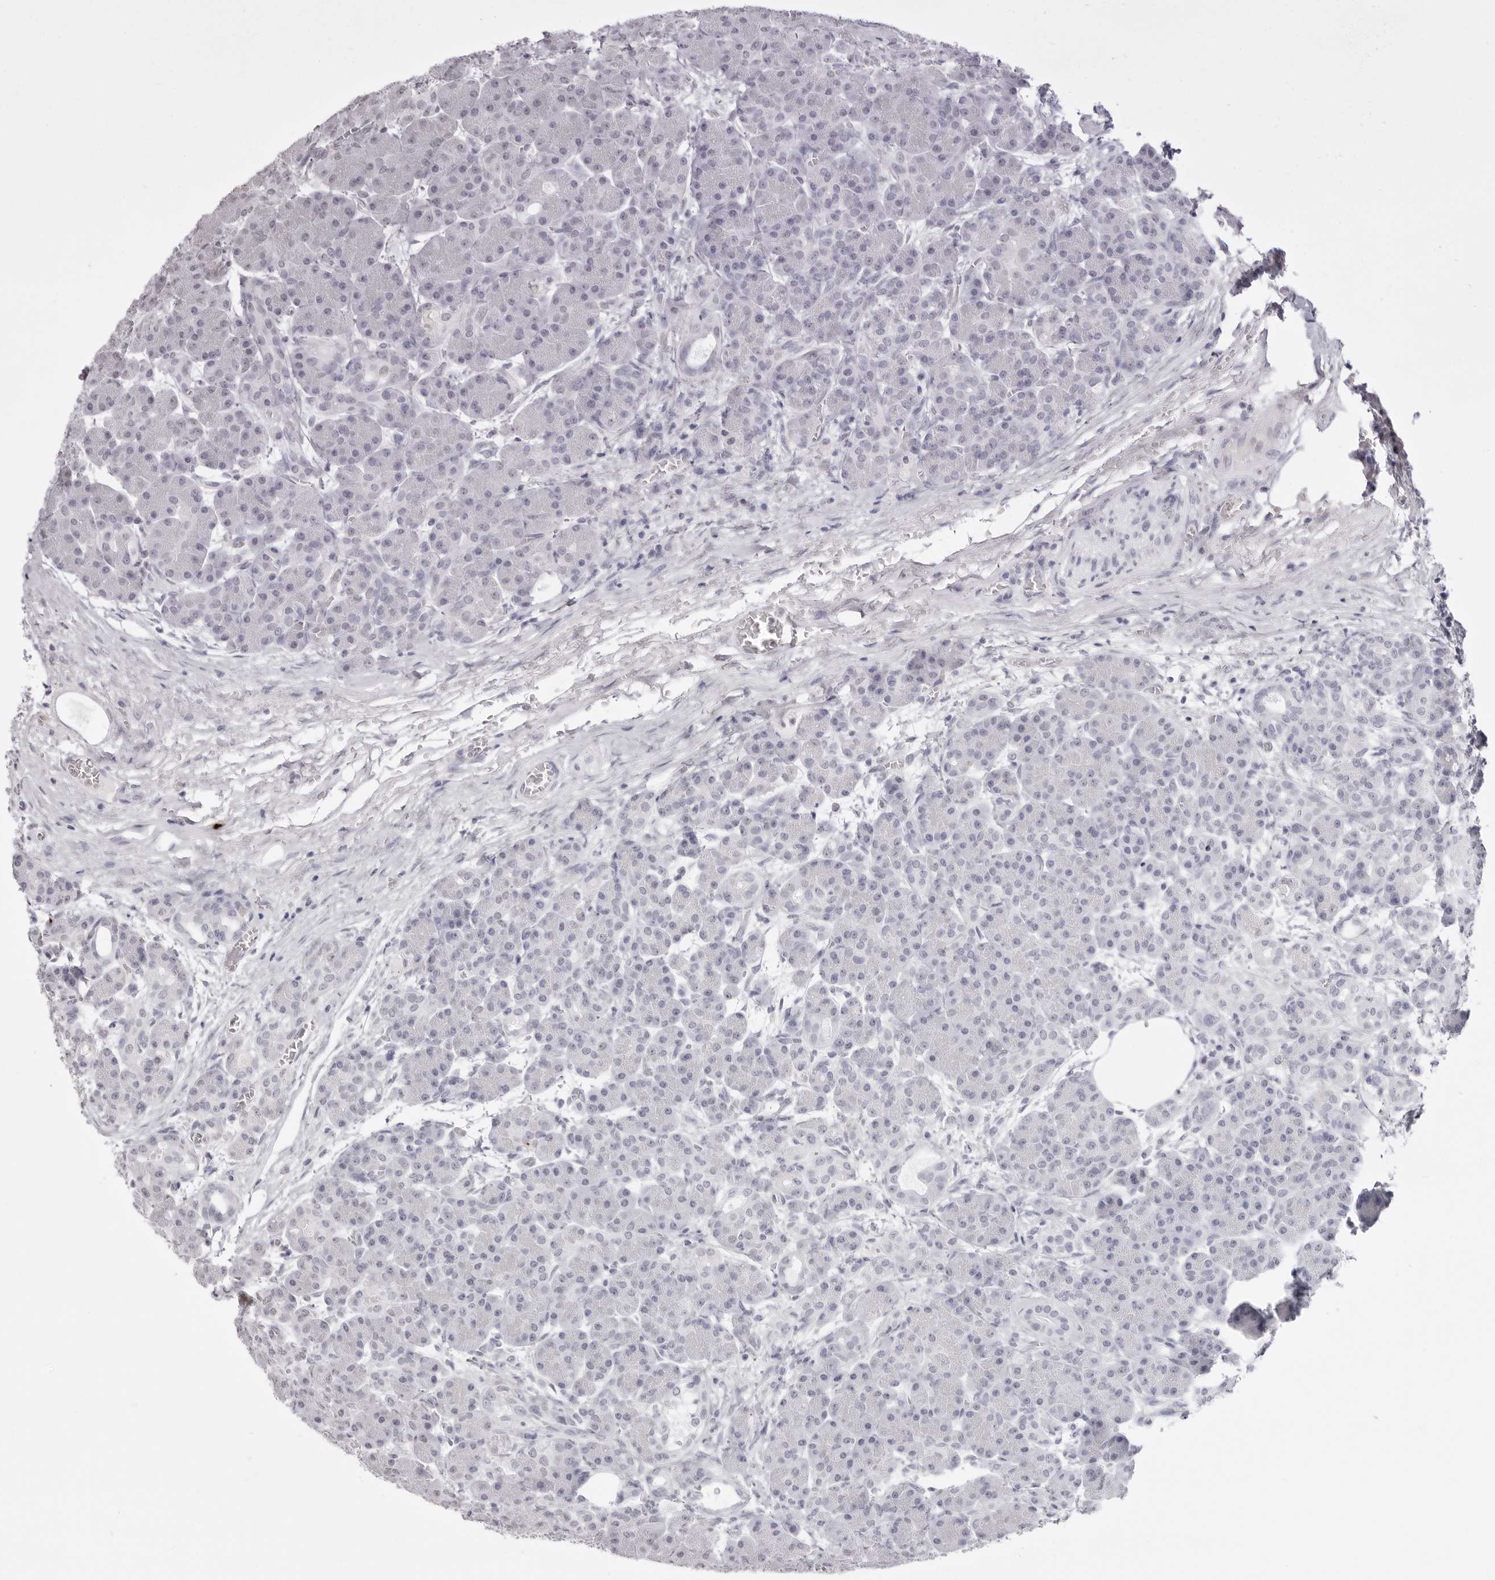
{"staining": {"intensity": "negative", "quantity": "none", "location": "none"}, "tissue": "pancreas", "cell_type": "Exocrine glandular cells", "image_type": "normal", "snomed": [{"axis": "morphology", "description": "Normal tissue, NOS"}, {"axis": "topography", "description": "Pancreas"}], "caption": "Immunohistochemical staining of normal pancreas demonstrates no significant staining in exocrine glandular cells.", "gene": "CST5", "patient": {"sex": "male", "age": 63}}